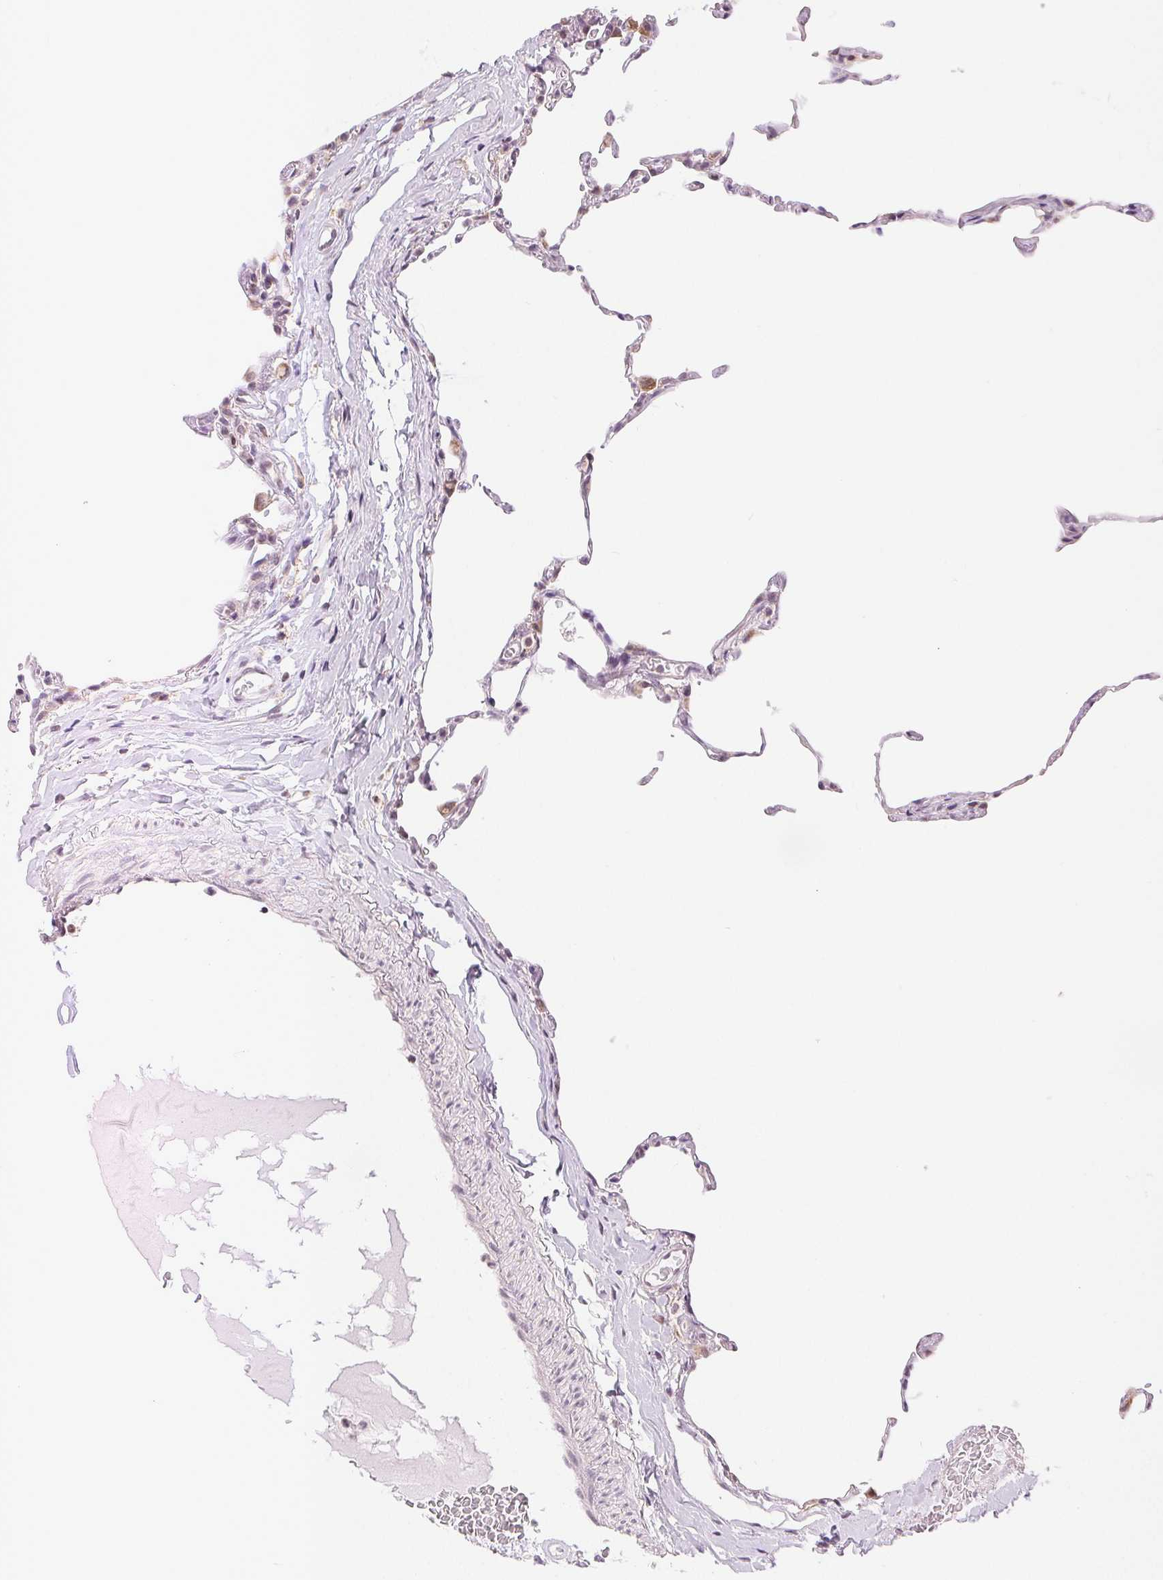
{"staining": {"intensity": "weak", "quantity": "<25%", "location": "cytoplasmic/membranous"}, "tissue": "lung", "cell_type": "Alveolar cells", "image_type": "normal", "snomed": [{"axis": "morphology", "description": "Normal tissue, NOS"}, {"axis": "topography", "description": "Lung"}], "caption": "This is an immunohistochemistry histopathology image of normal lung. There is no expression in alveolar cells.", "gene": "POU2F2", "patient": {"sex": "female", "age": 57}}